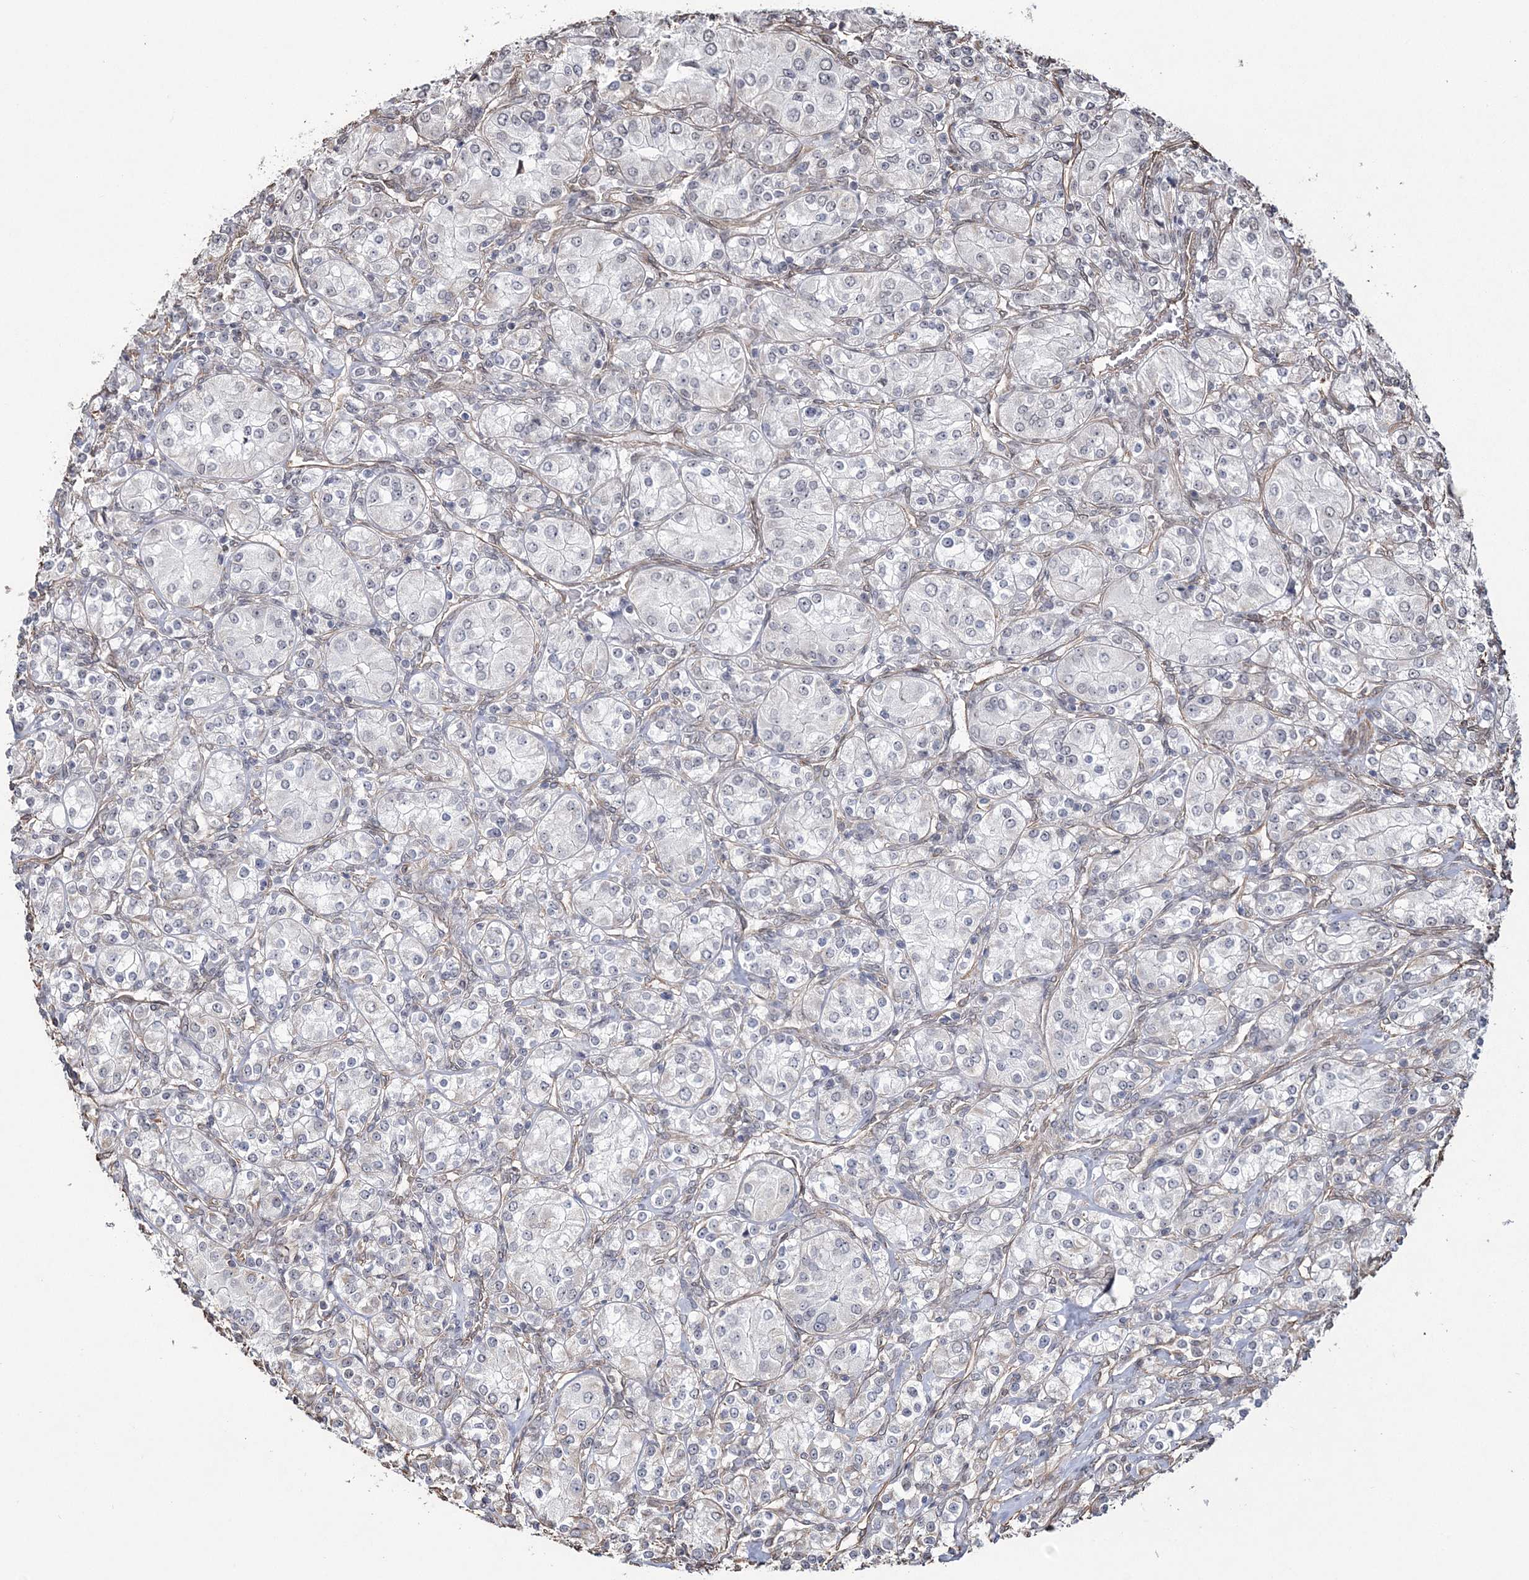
{"staining": {"intensity": "negative", "quantity": "none", "location": "none"}, "tissue": "renal cancer", "cell_type": "Tumor cells", "image_type": "cancer", "snomed": [{"axis": "morphology", "description": "Adenocarcinoma, NOS"}, {"axis": "topography", "description": "Kidney"}], "caption": "DAB (3,3'-diaminobenzidine) immunohistochemical staining of human renal cancer displays no significant positivity in tumor cells.", "gene": "ATP11B", "patient": {"sex": "male", "age": 77}}